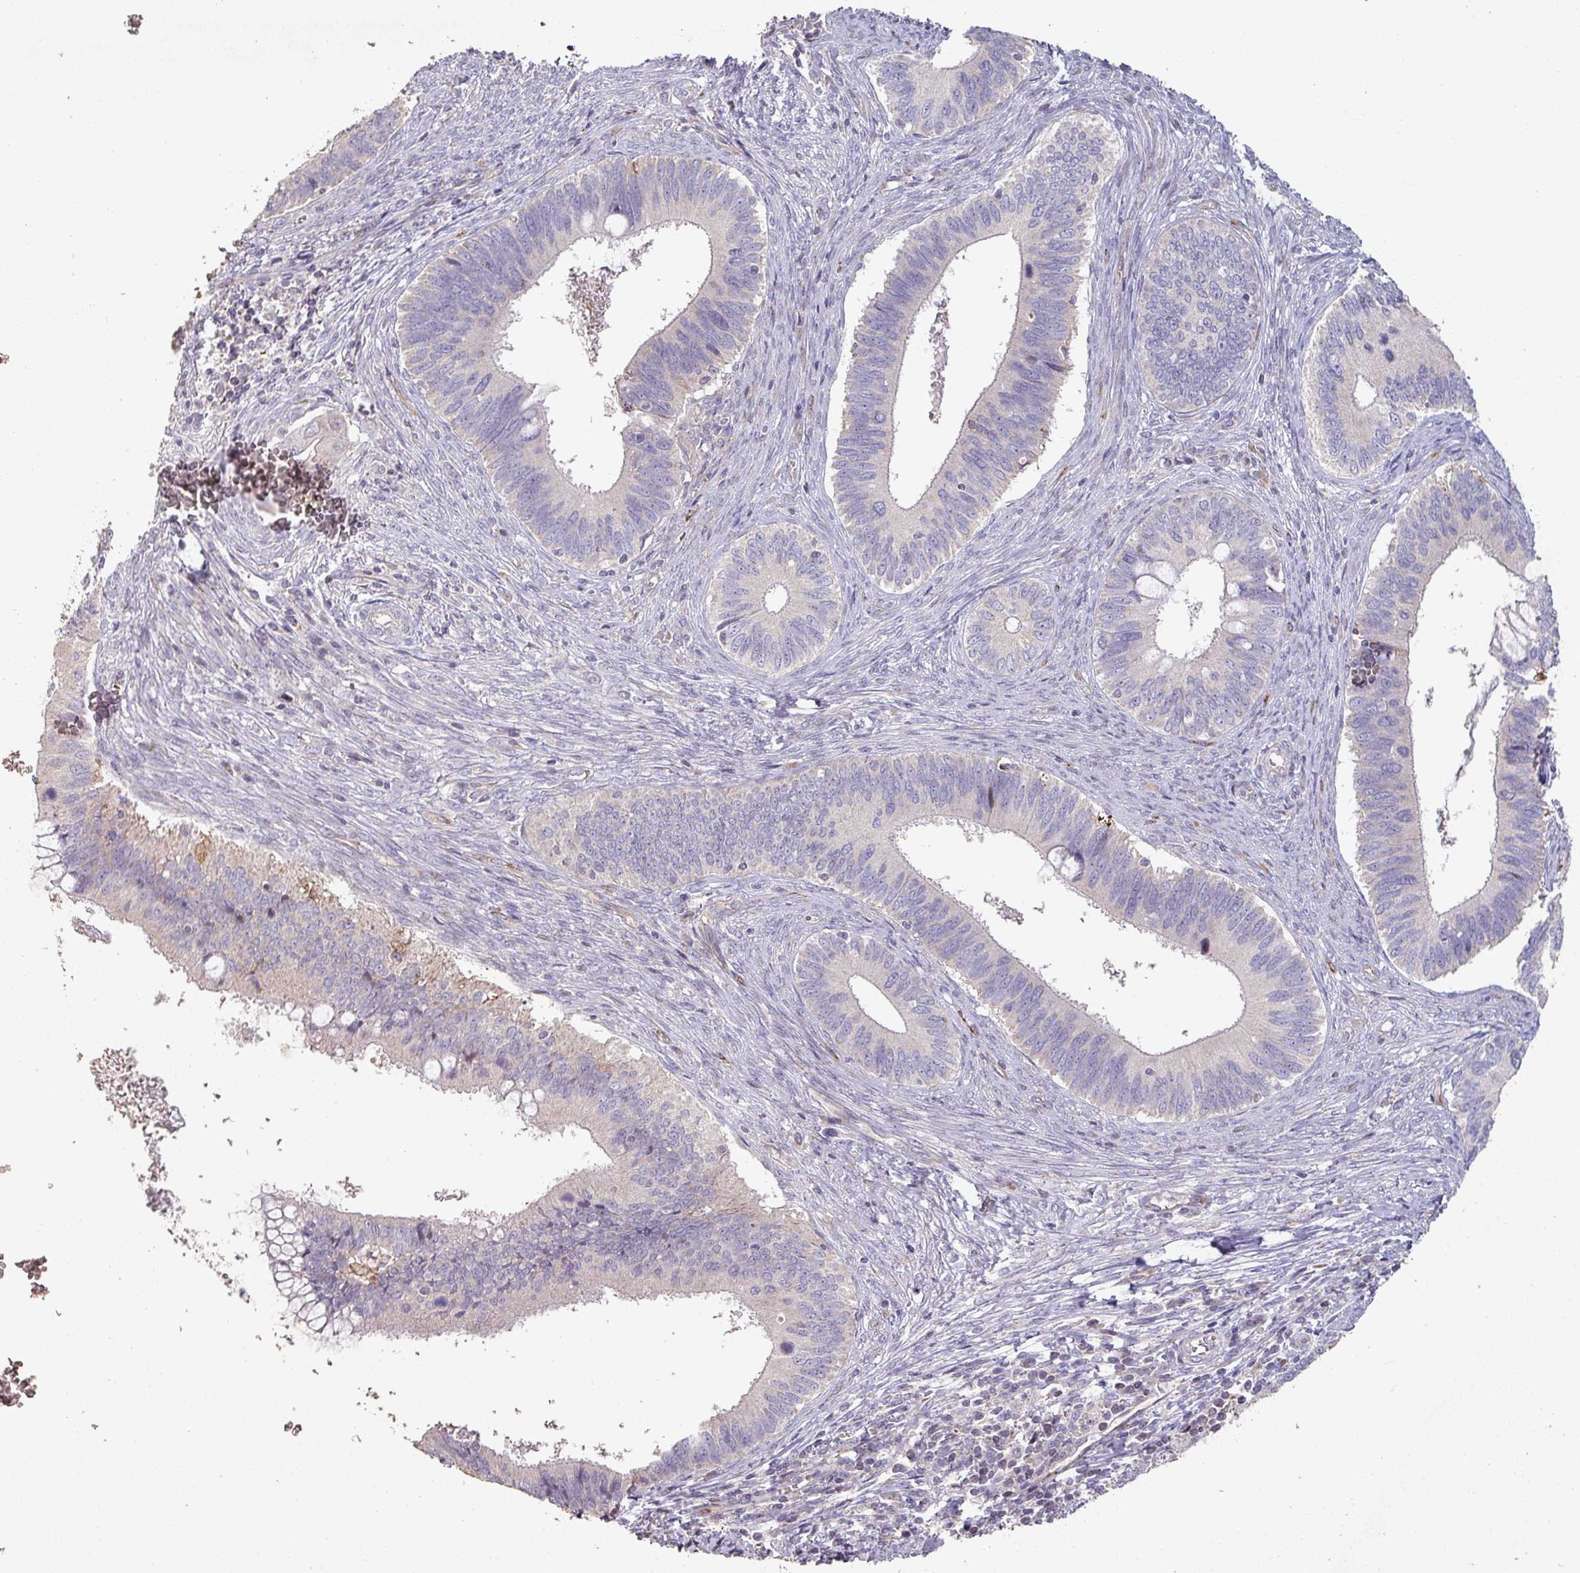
{"staining": {"intensity": "negative", "quantity": "none", "location": "none"}, "tissue": "cervical cancer", "cell_type": "Tumor cells", "image_type": "cancer", "snomed": [{"axis": "morphology", "description": "Adenocarcinoma, NOS"}, {"axis": "topography", "description": "Cervix"}], "caption": "DAB immunohistochemical staining of cervical cancer (adenocarcinoma) displays no significant expression in tumor cells.", "gene": "RPL23A", "patient": {"sex": "female", "age": 42}}